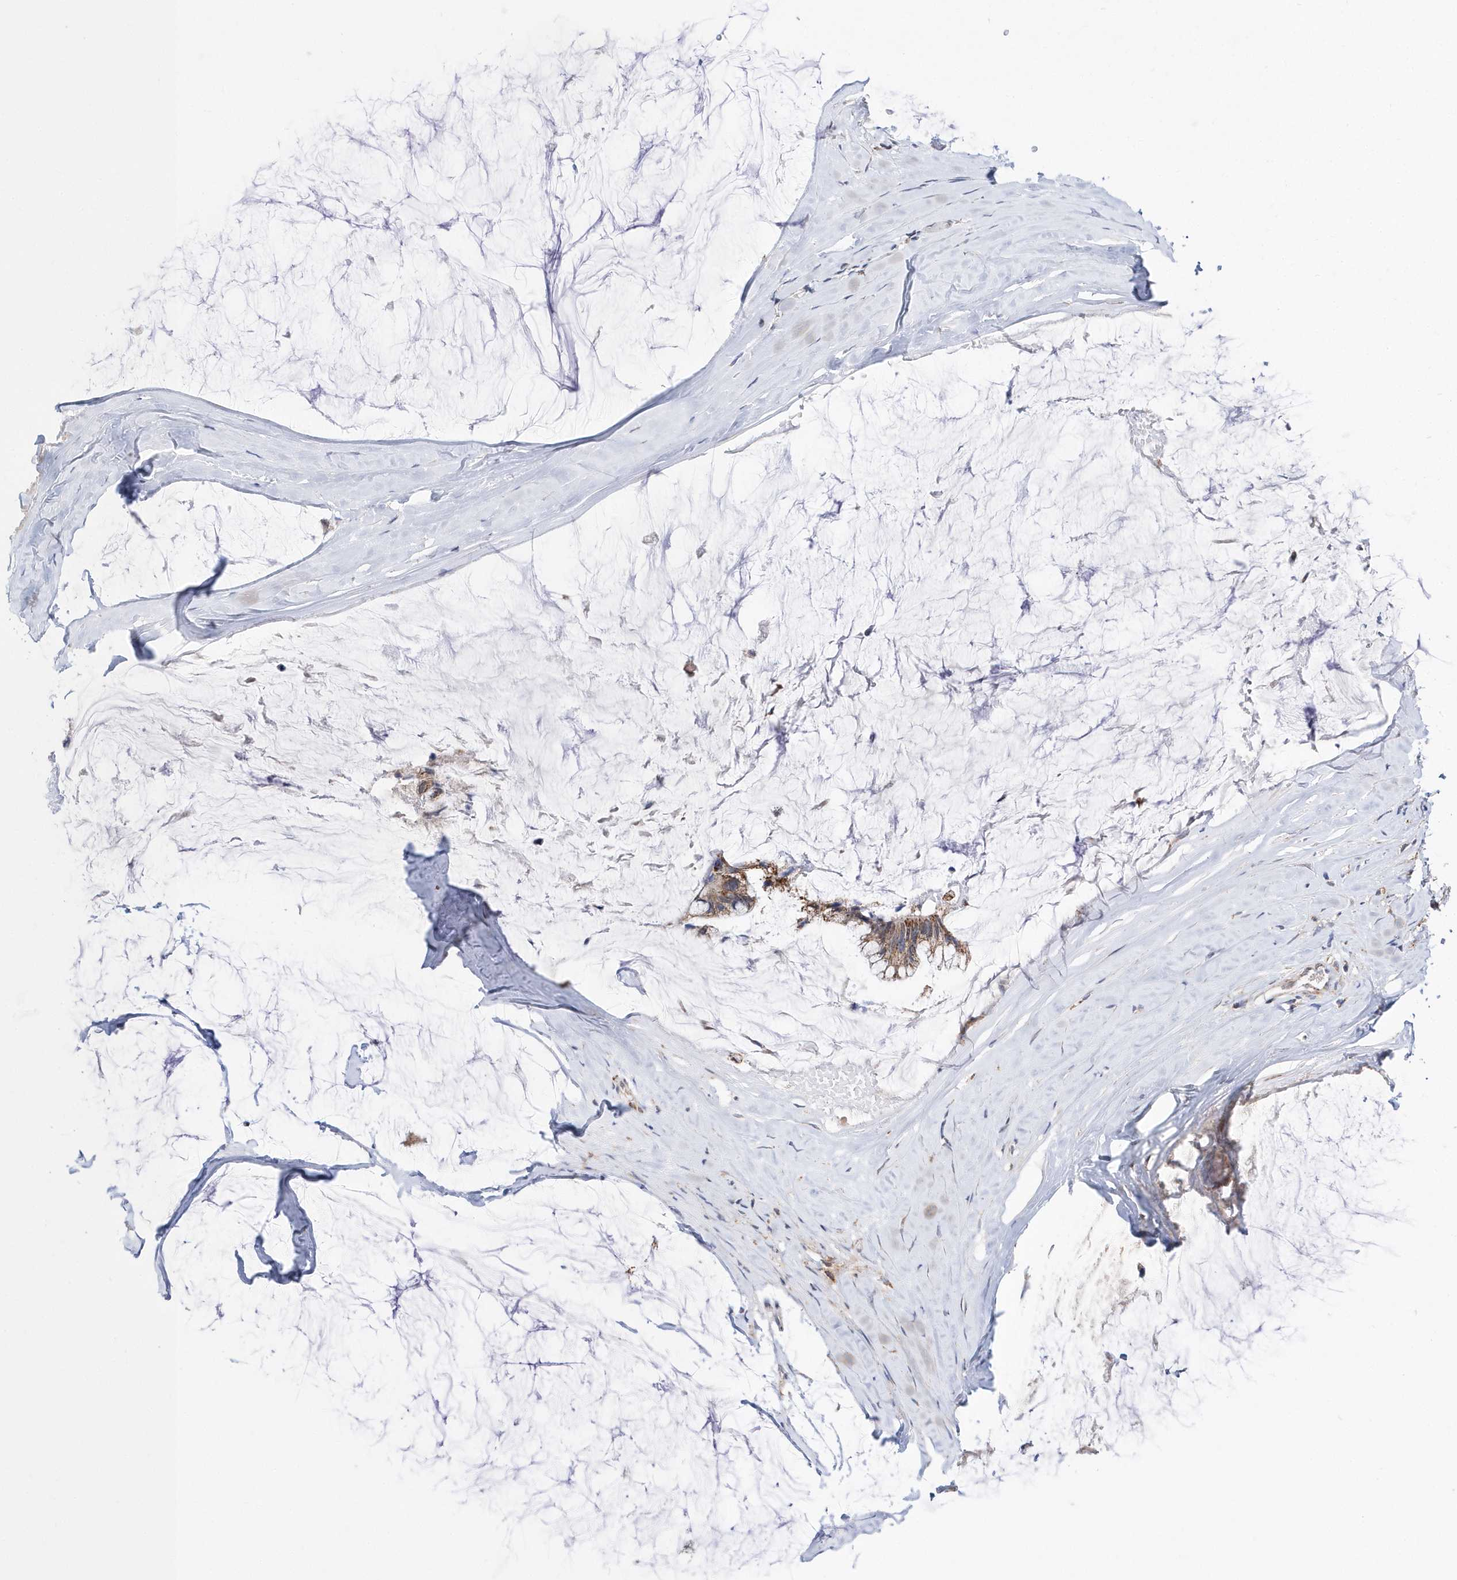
{"staining": {"intensity": "weak", "quantity": ">75%", "location": "cytoplasmic/membranous"}, "tissue": "ovarian cancer", "cell_type": "Tumor cells", "image_type": "cancer", "snomed": [{"axis": "morphology", "description": "Cystadenocarcinoma, mucinous, NOS"}, {"axis": "topography", "description": "Ovary"}], "caption": "High-power microscopy captured an immunohistochemistry micrograph of ovarian cancer (mucinous cystadenocarcinoma), revealing weak cytoplasmic/membranous expression in approximately >75% of tumor cells. Ihc stains the protein in brown and the nuclei are stained blue.", "gene": "SPATA5", "patient": {"sex": "female", "age": 39}}